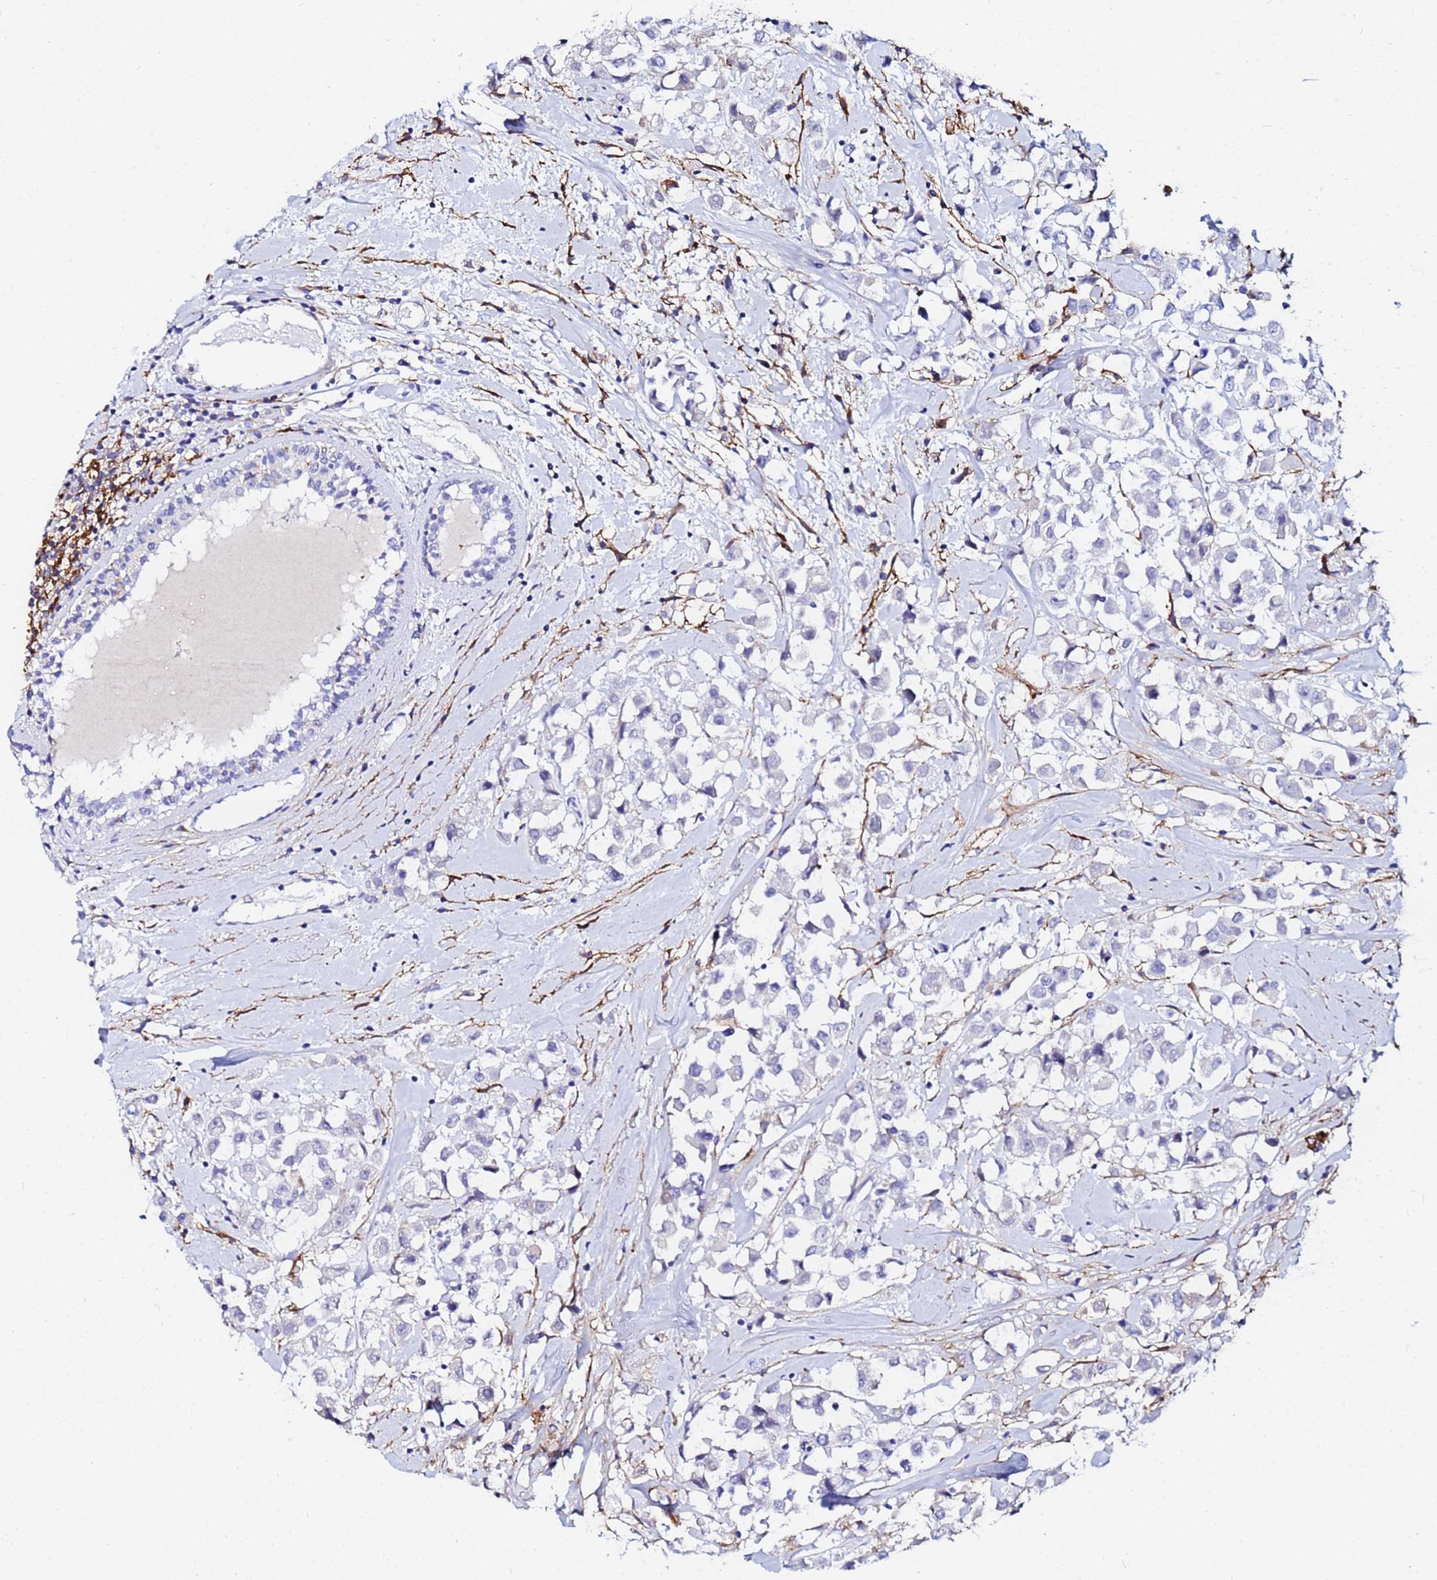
{"staining": {"intensity": "negative", "quantity": "none", "location": "none"}, "tissue": "breast cancer", "cell_type": "Tumor cells", "image_type": "cancer", "snomed": [{"axis": "morphology", "description": "Duct carcinoma"}, {"axis": "topography", "description": "Breast"}], "caption": "The histopathology image shows no significant positivity in tumor cells of invasive ductal carcinoma (breast). (DAB IHC with hematoxylin counter stain).", "gene": "BASP1", "patient": {"sex": "female", "age": 61}}